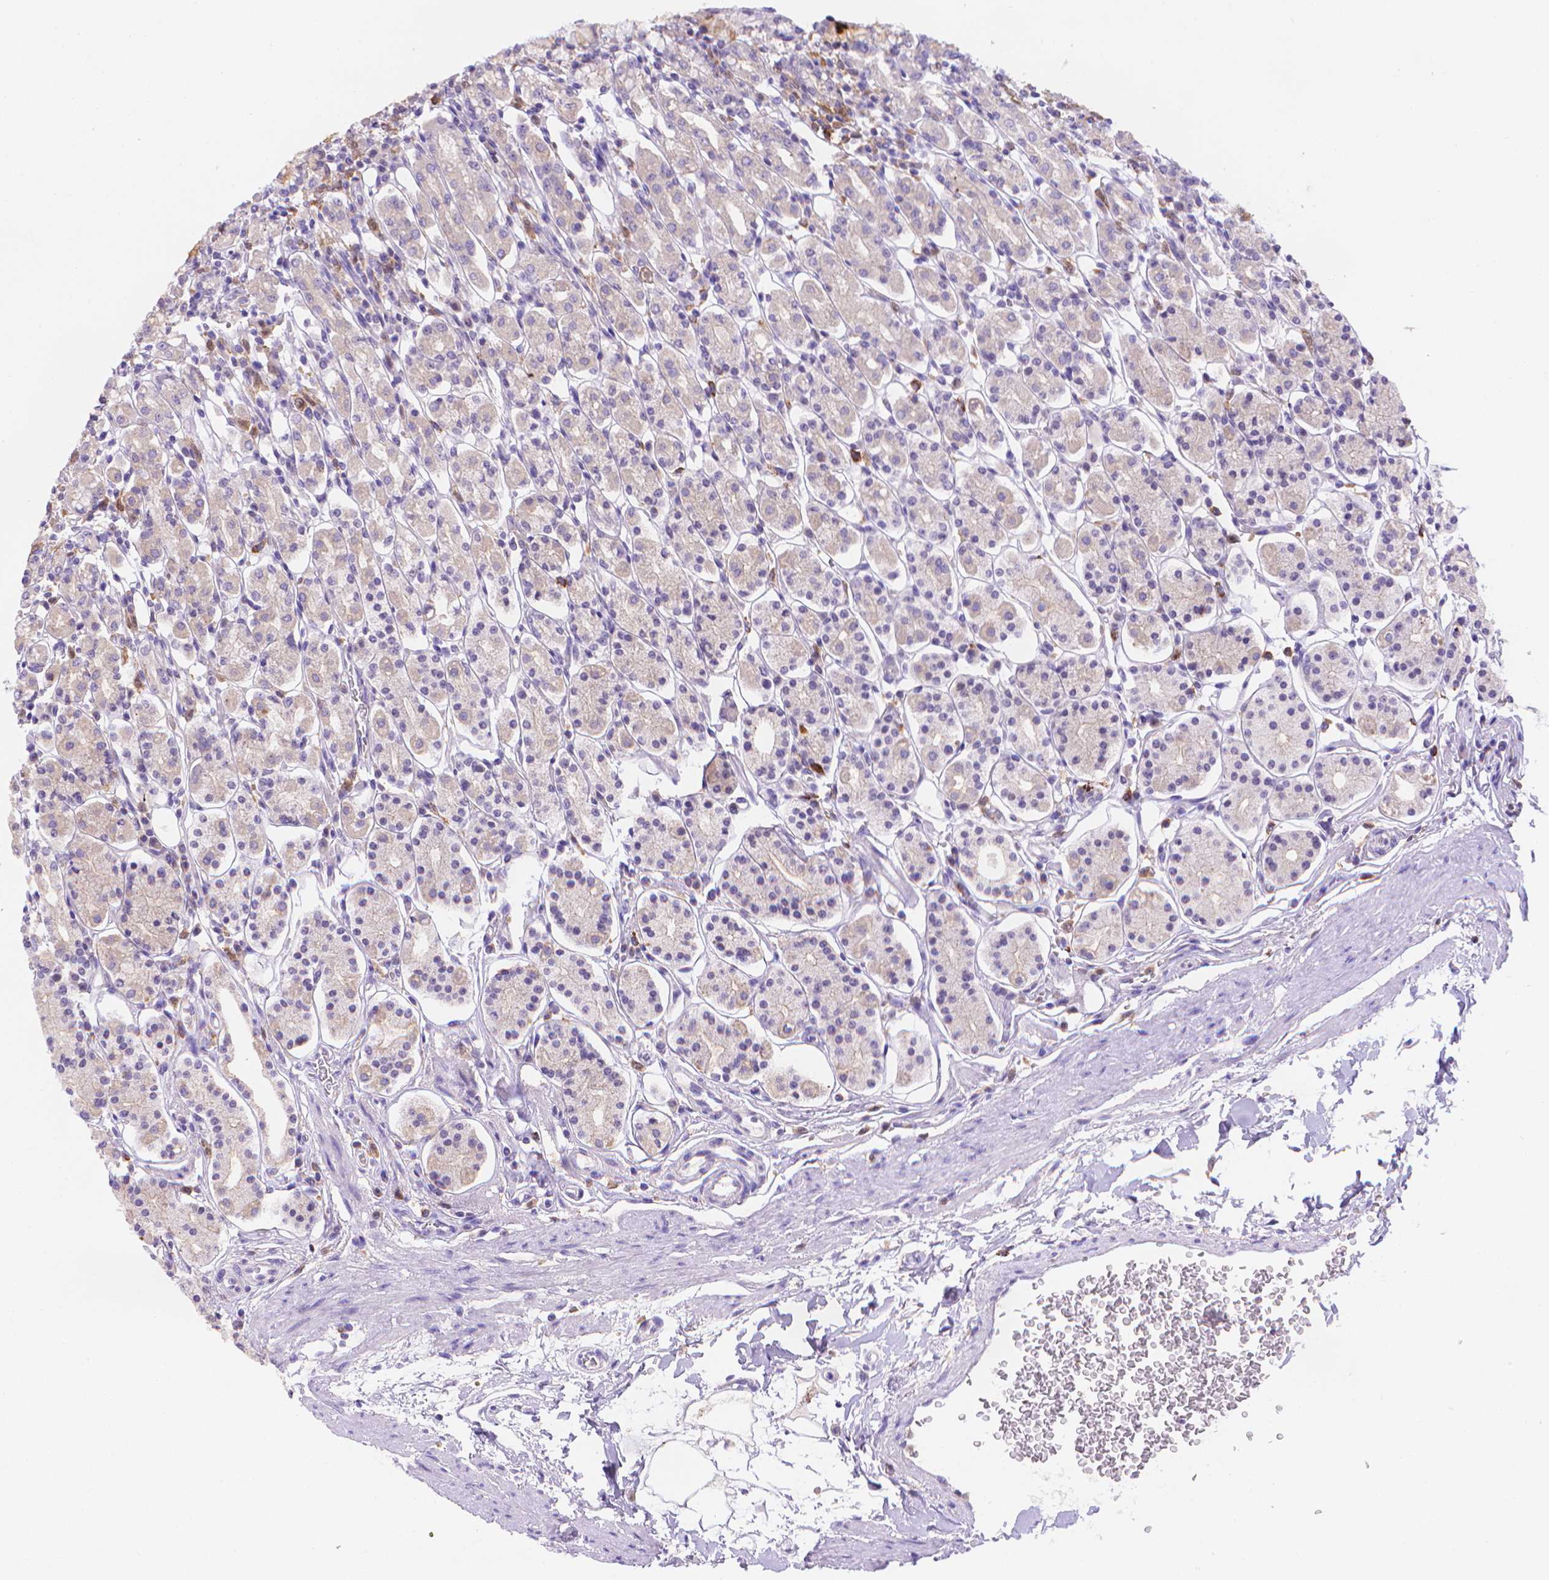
{"staining": {"intensity": "negative", "quantity": "none", "location": "none"}, "tissue": "stomach", "cell_type": "Glandular cells", "image_type": "normal", "snomed": [{"axis": "morphology", "description": "Normal tissue, NOS"}, {"axis": "topography", "description": "Stomach, upper"}, {"axis": "topography", "description": "Stomach"}], "caption": "This is an immunohistochemistry (IHC) histopathology image of unremarkable human stomach. There is no expression in glandular cells.", "gene": "FGD2", "patient": {"sex": "male", "age": 62}}